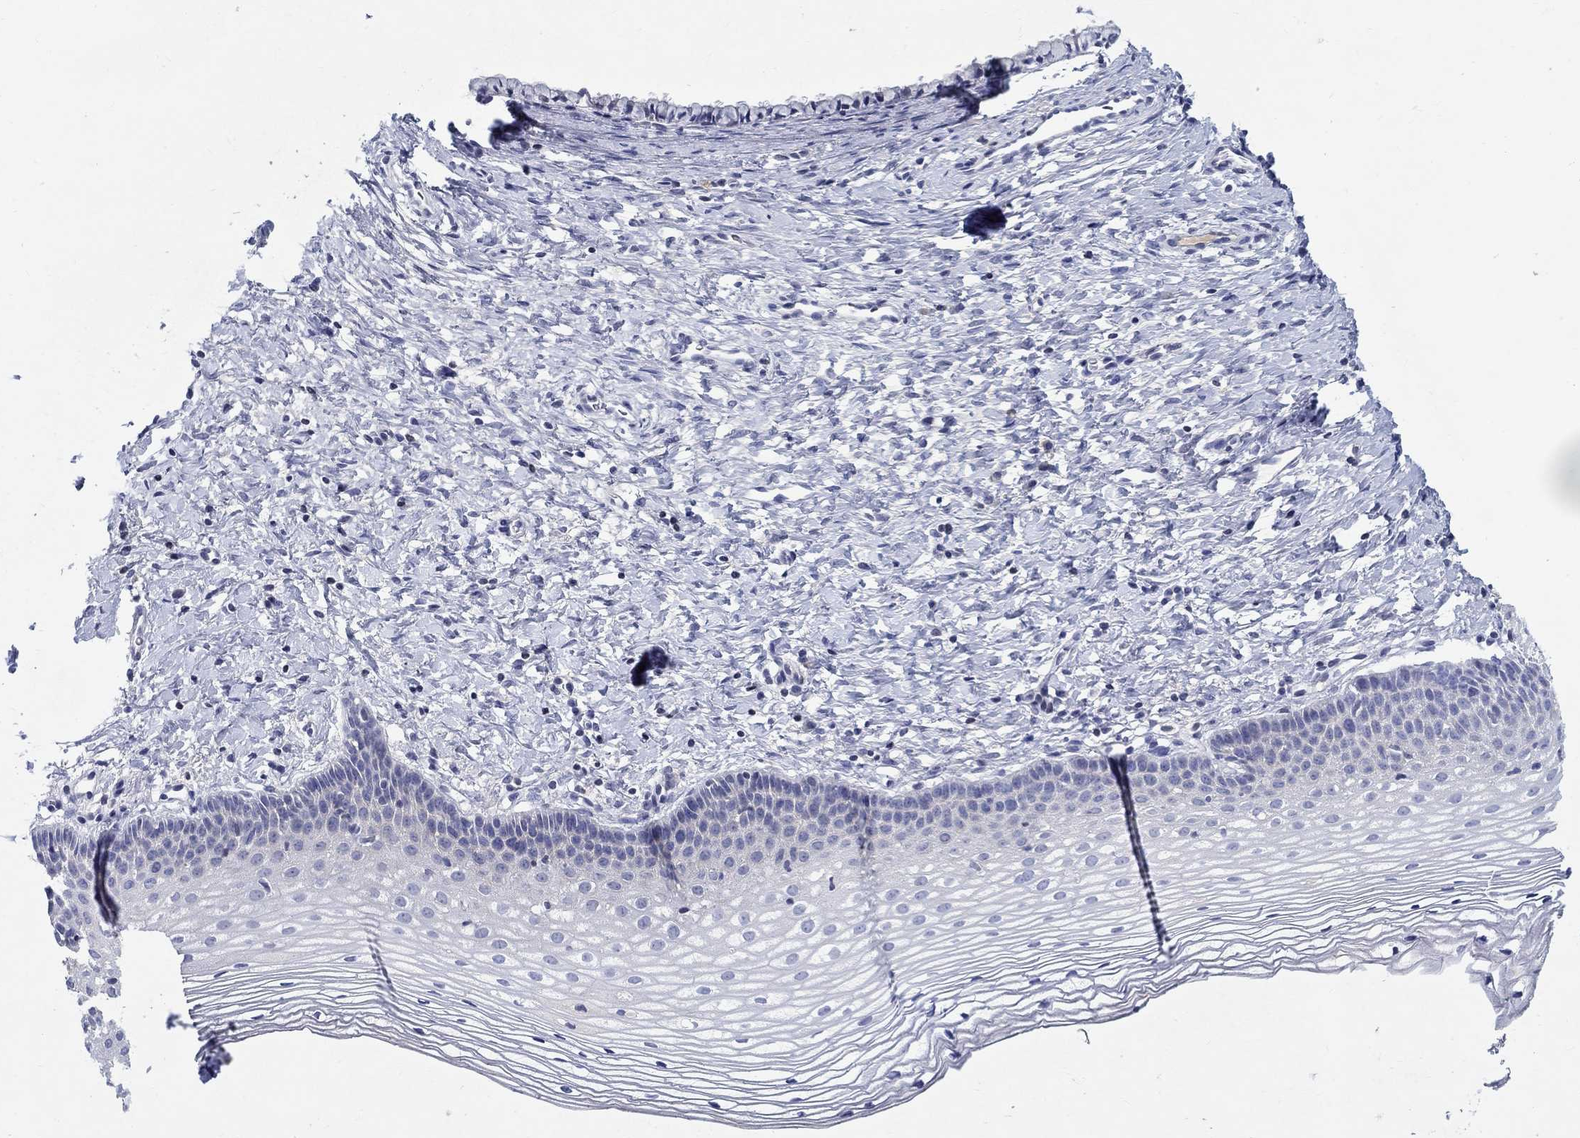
{"staining": {"intensity": "negative", "quantity": "none", "location": "none"}, "tissue": "cervix", "cell_type": "Glandular cells", "image_type": "normal", "snomed": [{"axis": "morphology", "description": "Normal tissue, NOS"}, {"axis": "topography", "description": "Cervix"}], "caption": "Immunohistochemical staining of normal human cervix reveals no significant expression in glandular cells. (Immunohistochemistry, brightfield microscopy, high magnification).", "gene": "CRYGA", "patient": {"sex": "female", "age": 39}}